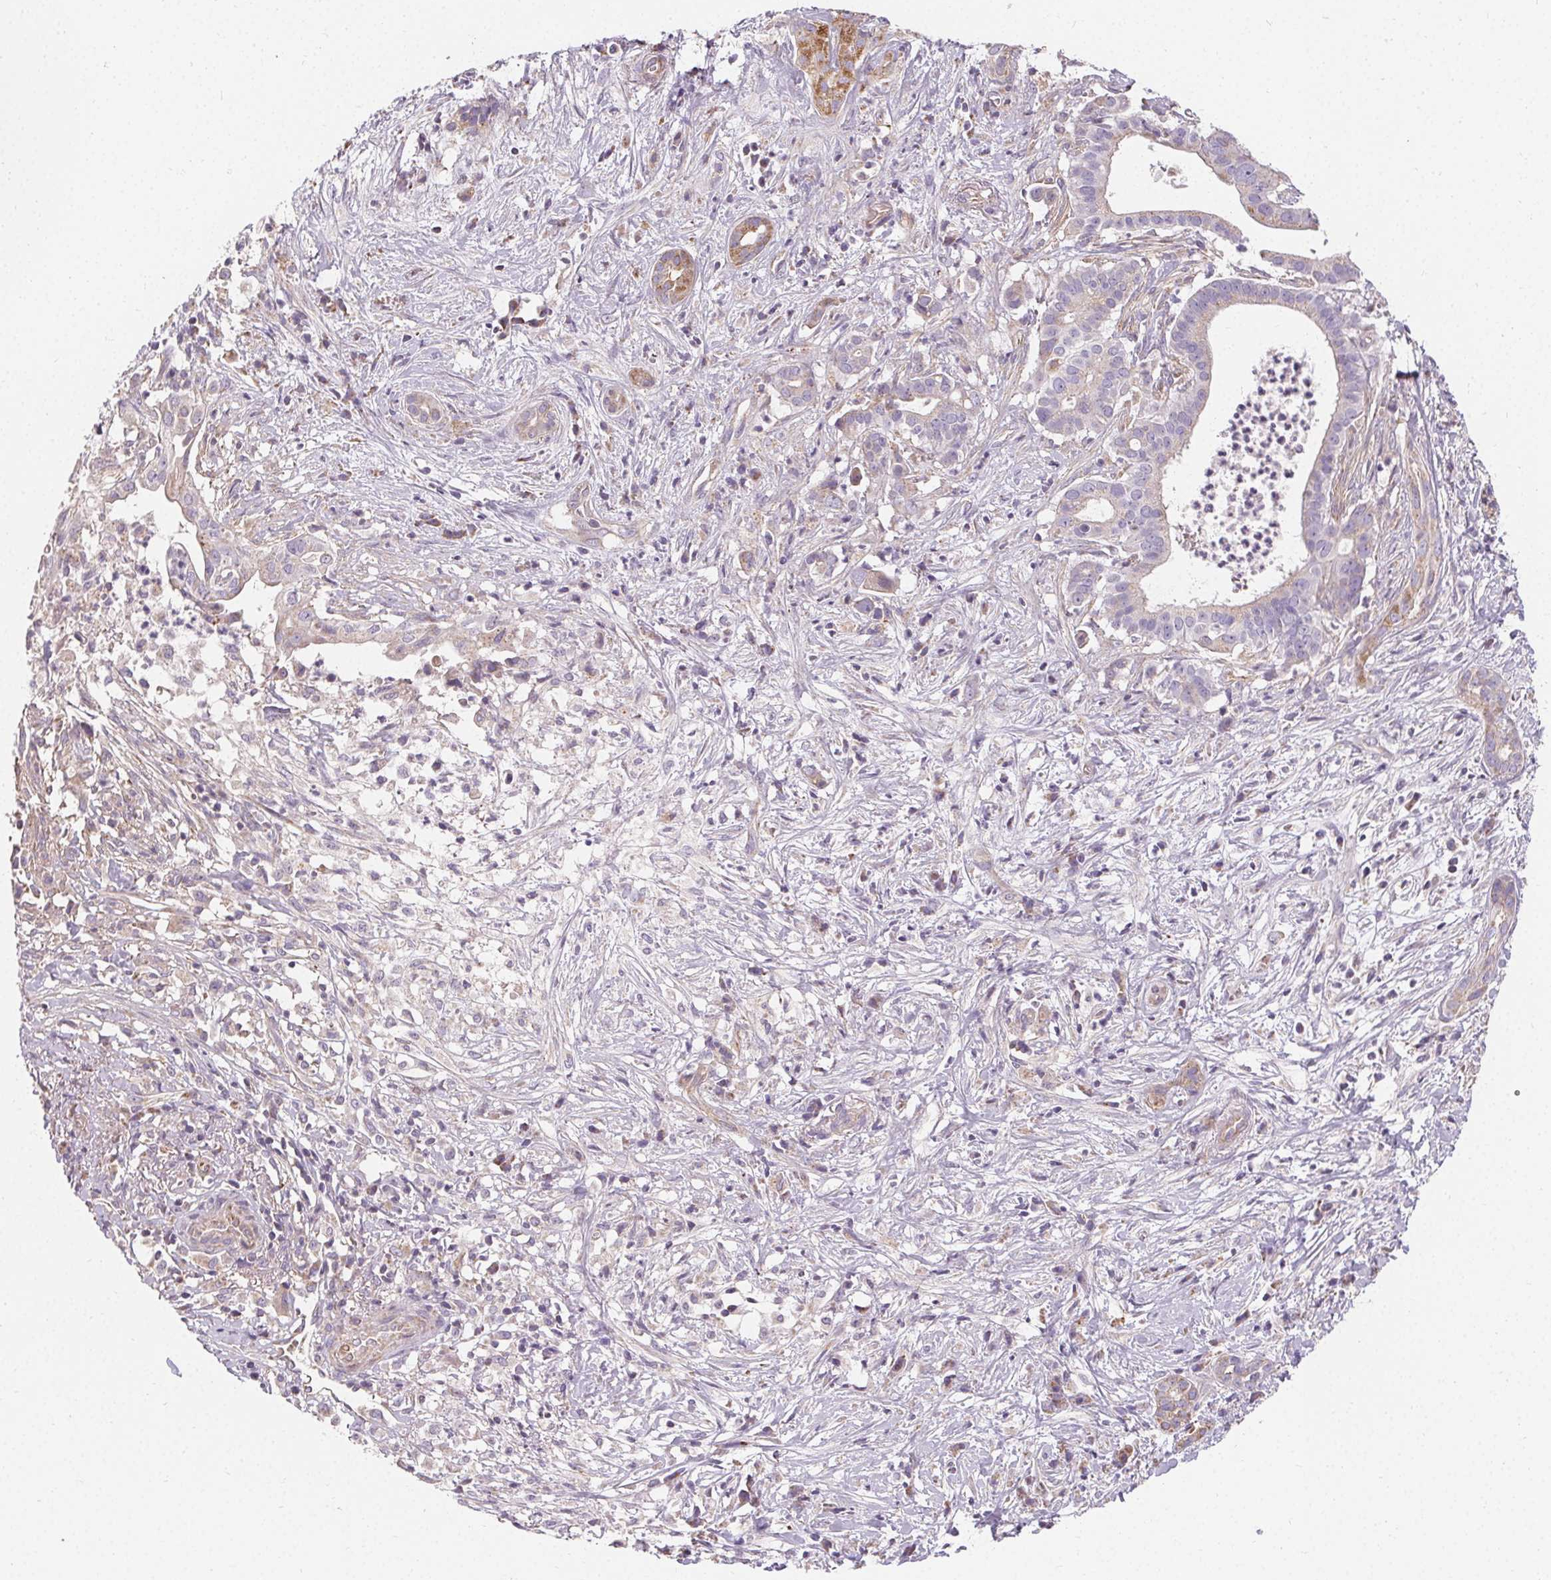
{"staining": {"intensity": "negative", "quantity": "none", "location": "none"}, "tissue": "pancreatic cancer", "cell_type": "Tumor cells", "image_type": "cancer", "snomed": [{"axis": "morphology", "description": "Adenocarcinoma, NOS"}, {"axis": "topography", "description": "Pancreas"}], "caption": "Immunohistochemistry micrograph of neoplastic tissue: human pancreatic cancer stained with DAB (3,3'-diaminobenzidine) shows no significant protein expression in tumor cells.", "gene": "APLP1", "patient": {"sex": "male", "age": 61}}